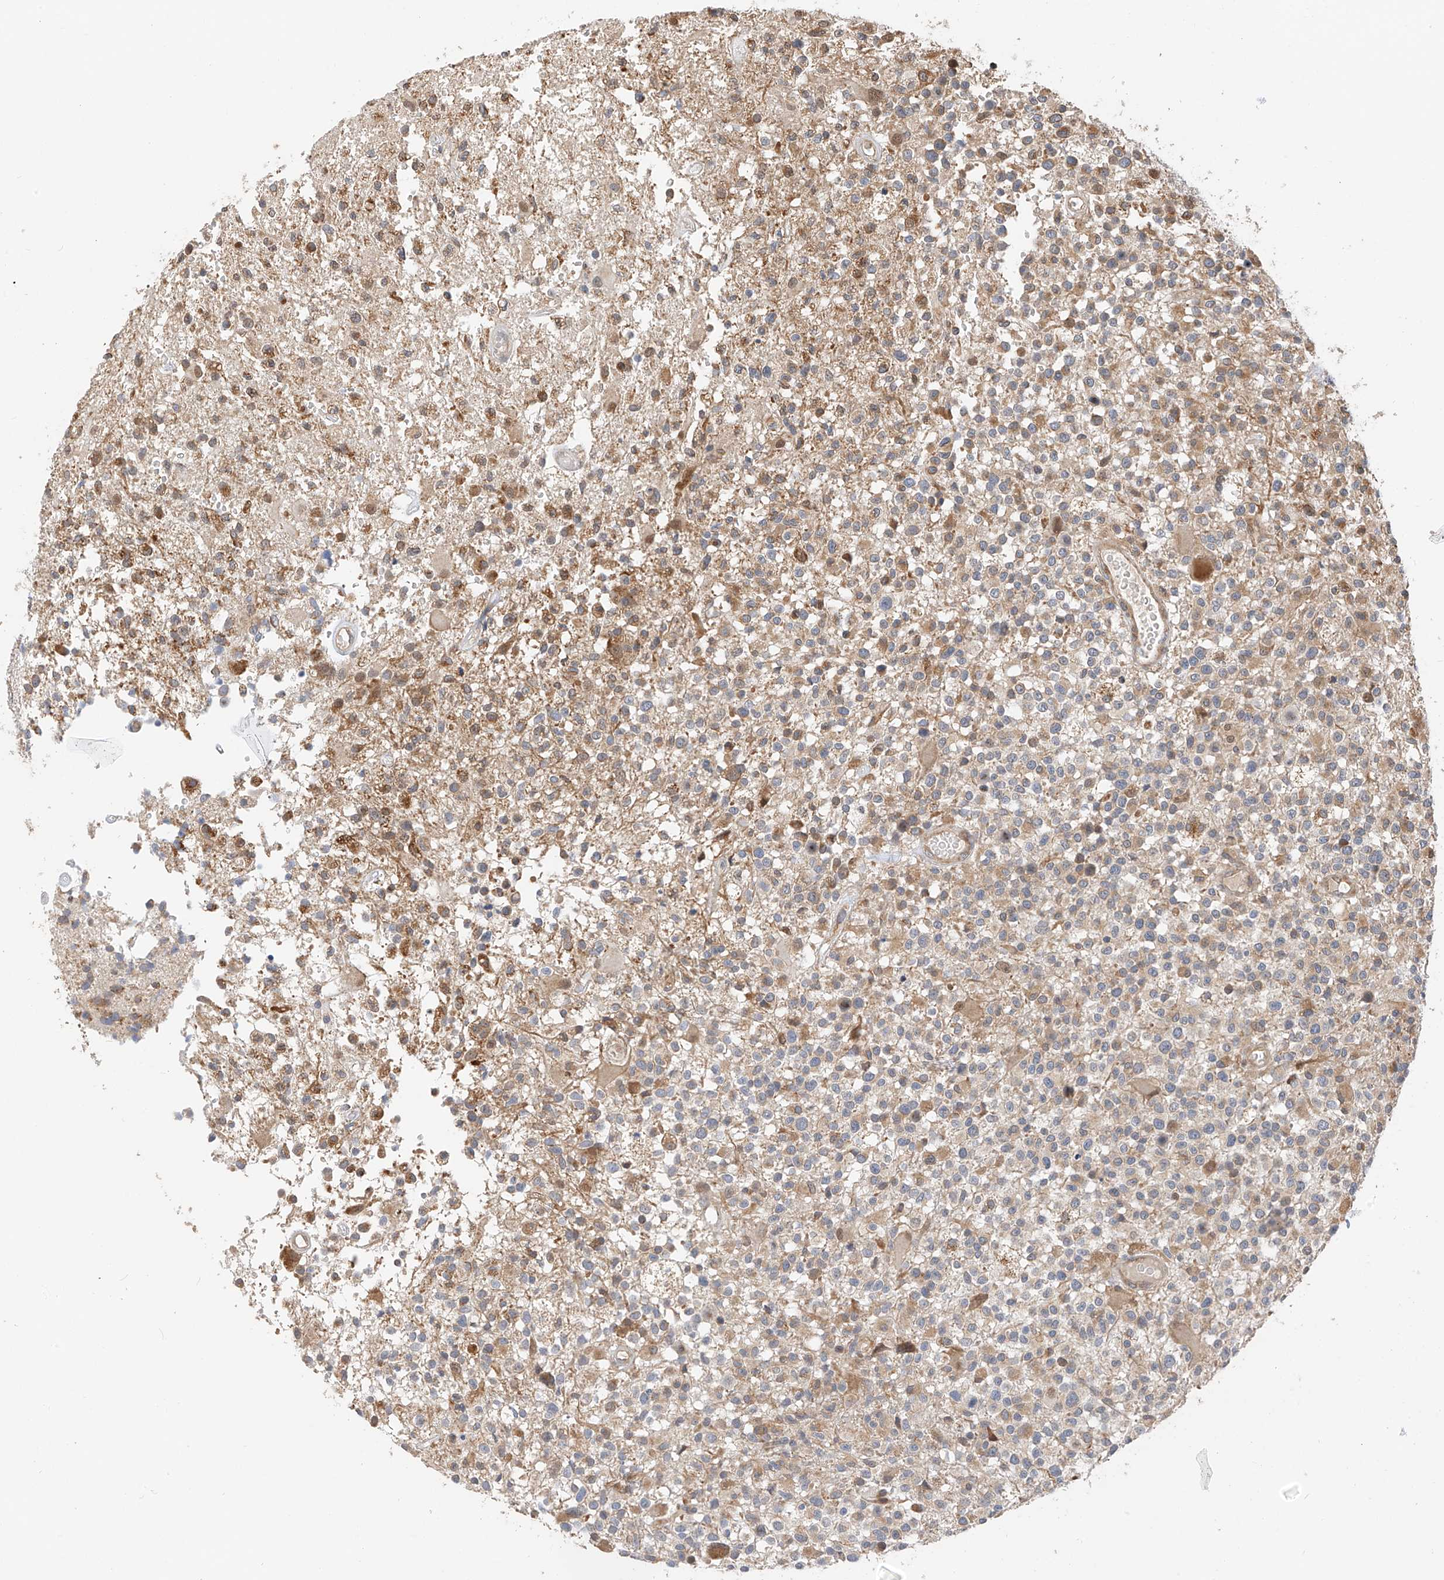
{"staining": {"intensity": "moderate", "quantity": "25%-75%", "location": "cytoplasmic/membranous"}, "tissue": "glioma", "cell_type": "Tumor cells", "image_type": "cancer", "snomed": [{"axis": "morphology", "description": "Glioma, malignant, High grade"}, {"axis": "morphology", "description": "Glioblastoma, NOS"}, {"axis": "topography", "description": "Brain"}], "caption": "IHC of human glioblastoma shows medium levels of moderate cytoplasmic/membranous positivity in about 25%-75% of tumor cells.", "gene": "PPA2", "patient": {"sex": "male", "age": 60}}